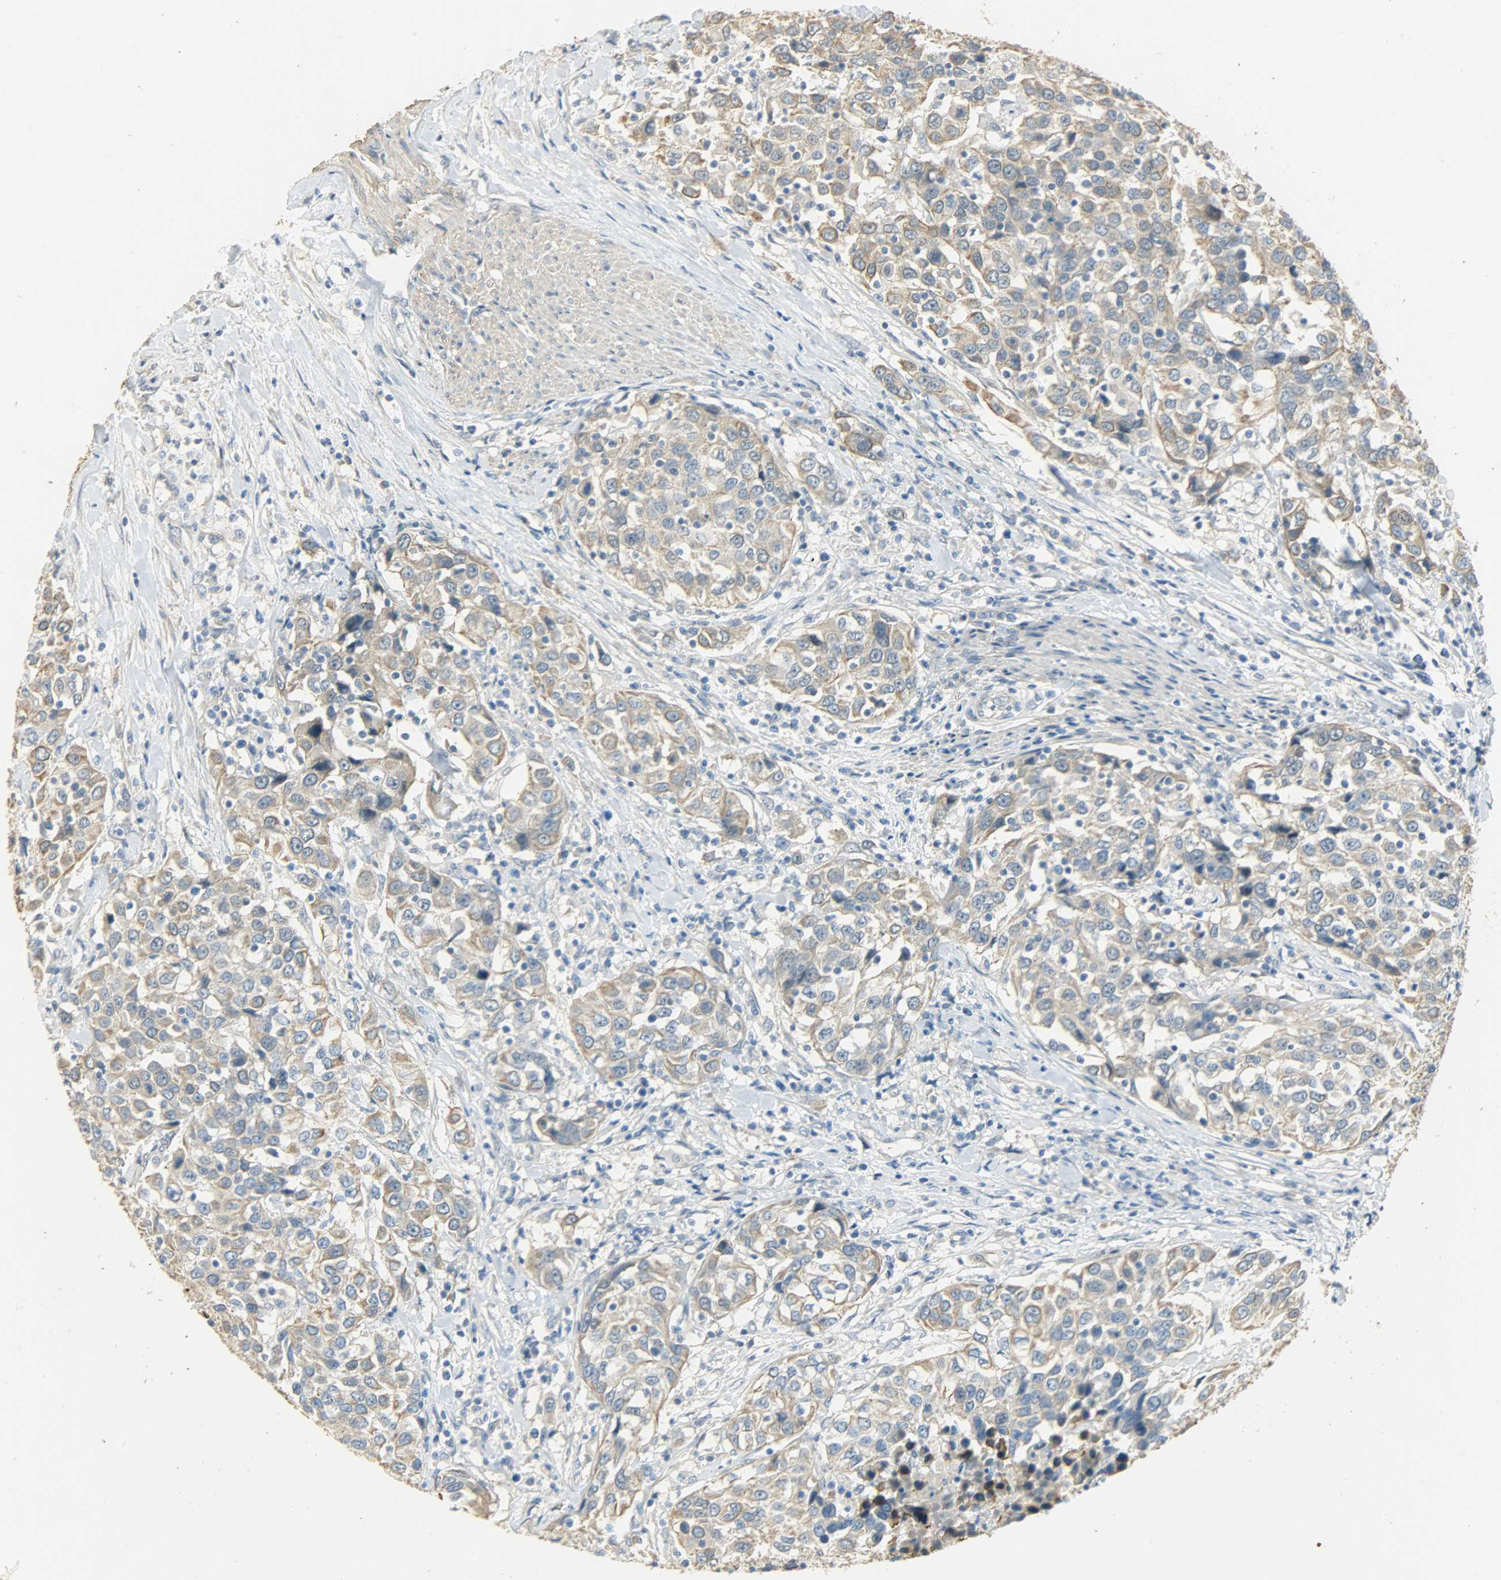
{"staining": {"intensity": "moderate", "quantity": ">75%", "location": "cytoplasmic/membranous"}, "tissue": "urothelial cancer", "cell_type": "Tumor cells", "image_type": "cancer", "snomed": [{"axis": "morphology", "description": "Urothelial carcinoma, High grade"}, {"axis": "topography", "description": "Urinary bladder"}], "caption": "High-grade urothelial carcinoma tissue reveals moderate cytoplasmic/membranous expression in approximately >75% of tumor cells, visualized by immunohistochemistry.", "gene": "USP13", "patient": {"sex": "female", "age": 80}}